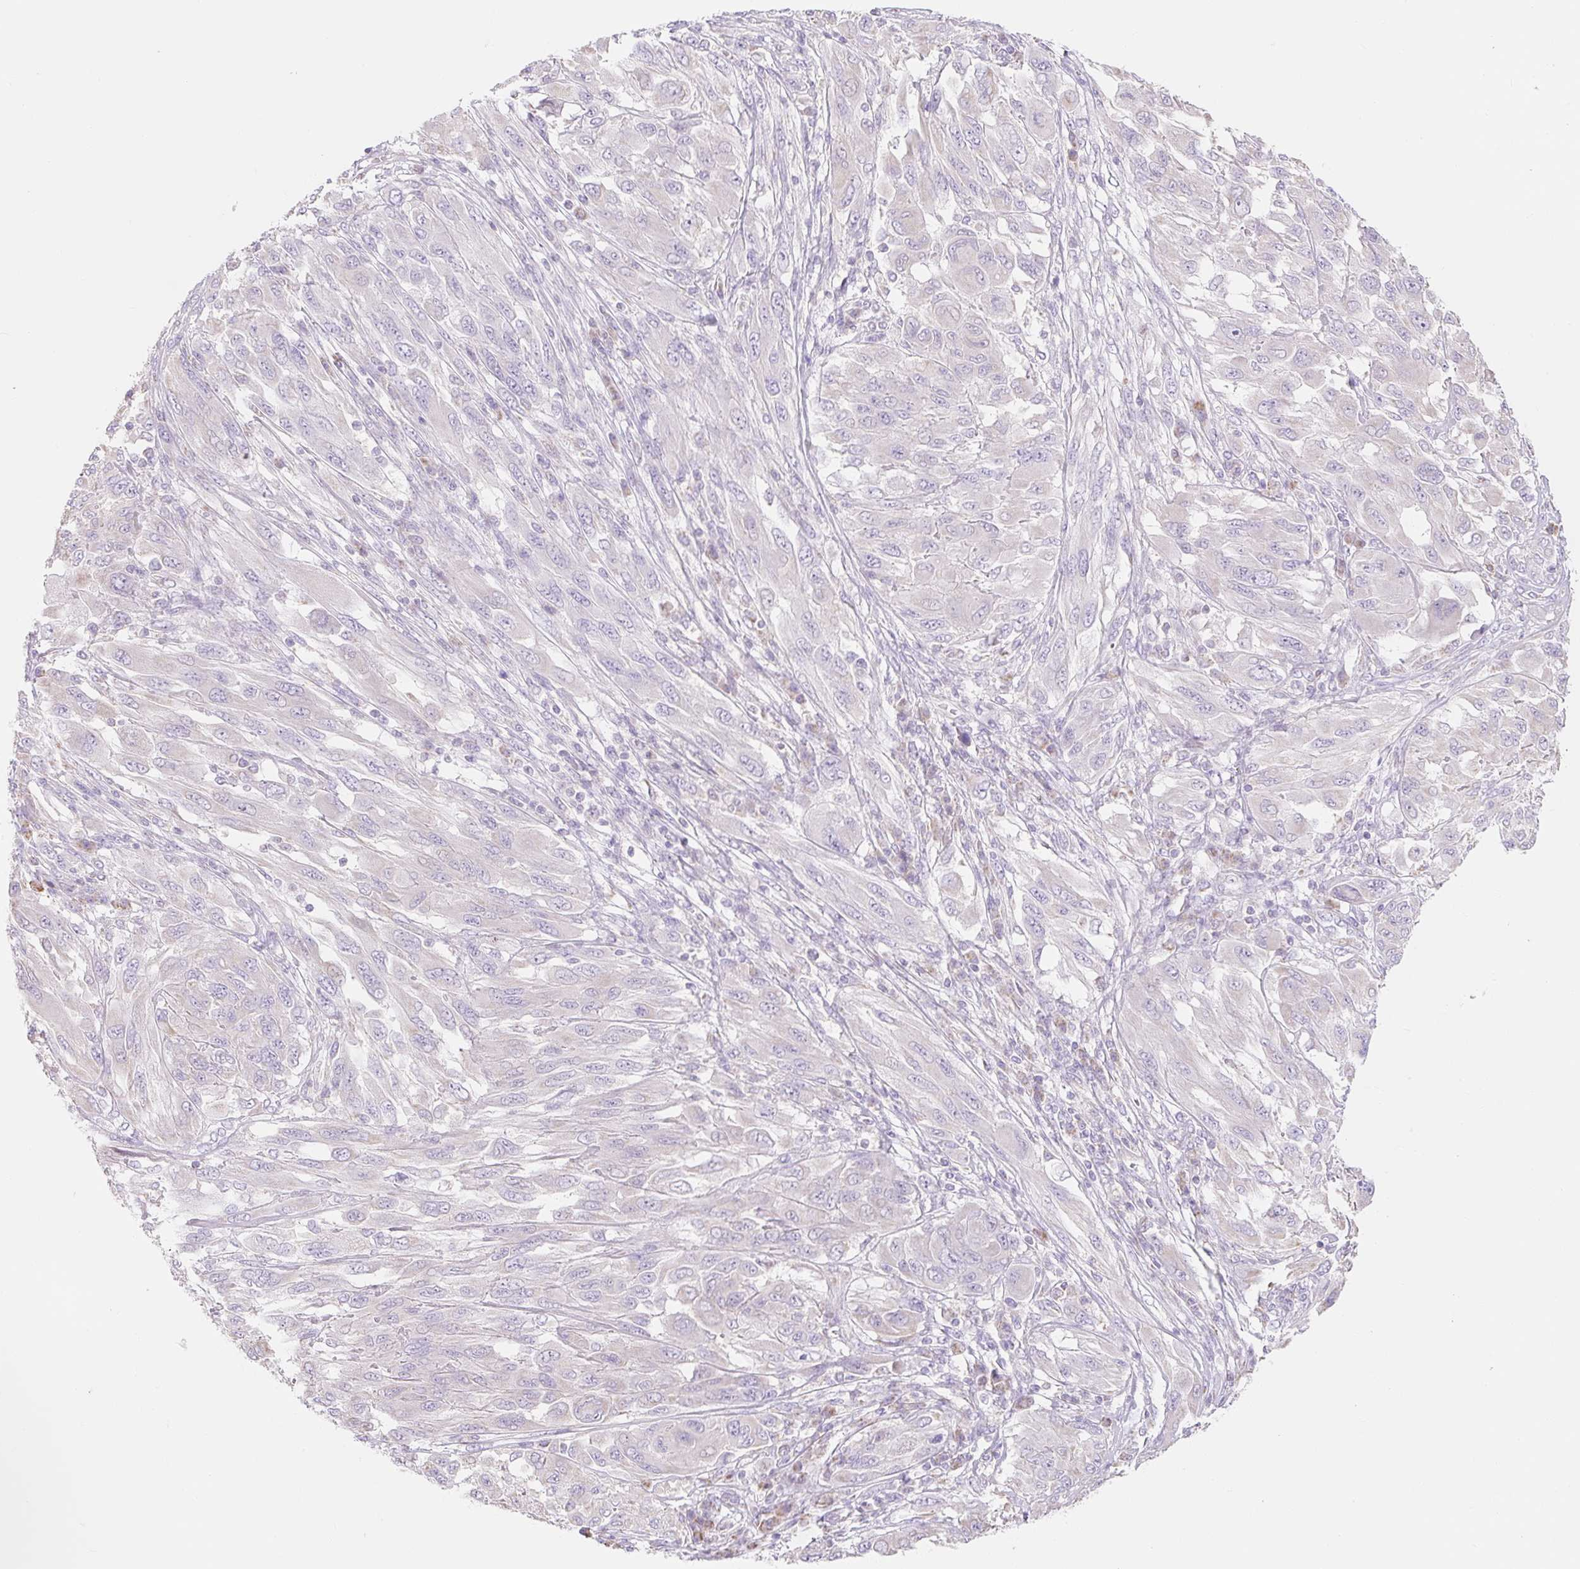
{"staining": {"intensity": "negative", "quantity": "none", "location": "none"}, "tissue": "melanoma", "cell_type": "Tumor cells", "image_type": "cancer", "snomed": [{"axis": "morphology", "description": "Malignant melanoma, NOS"}, {"axis": "topography", "description": "Skin"}], "caption": "DAB (3,3'-diaminobenzidine) immunohistochemical staining of melanoma shows no significant positivity in tumor cells.", "gene": "DHX35", "patient": {"sex": "female", "age": 91}}